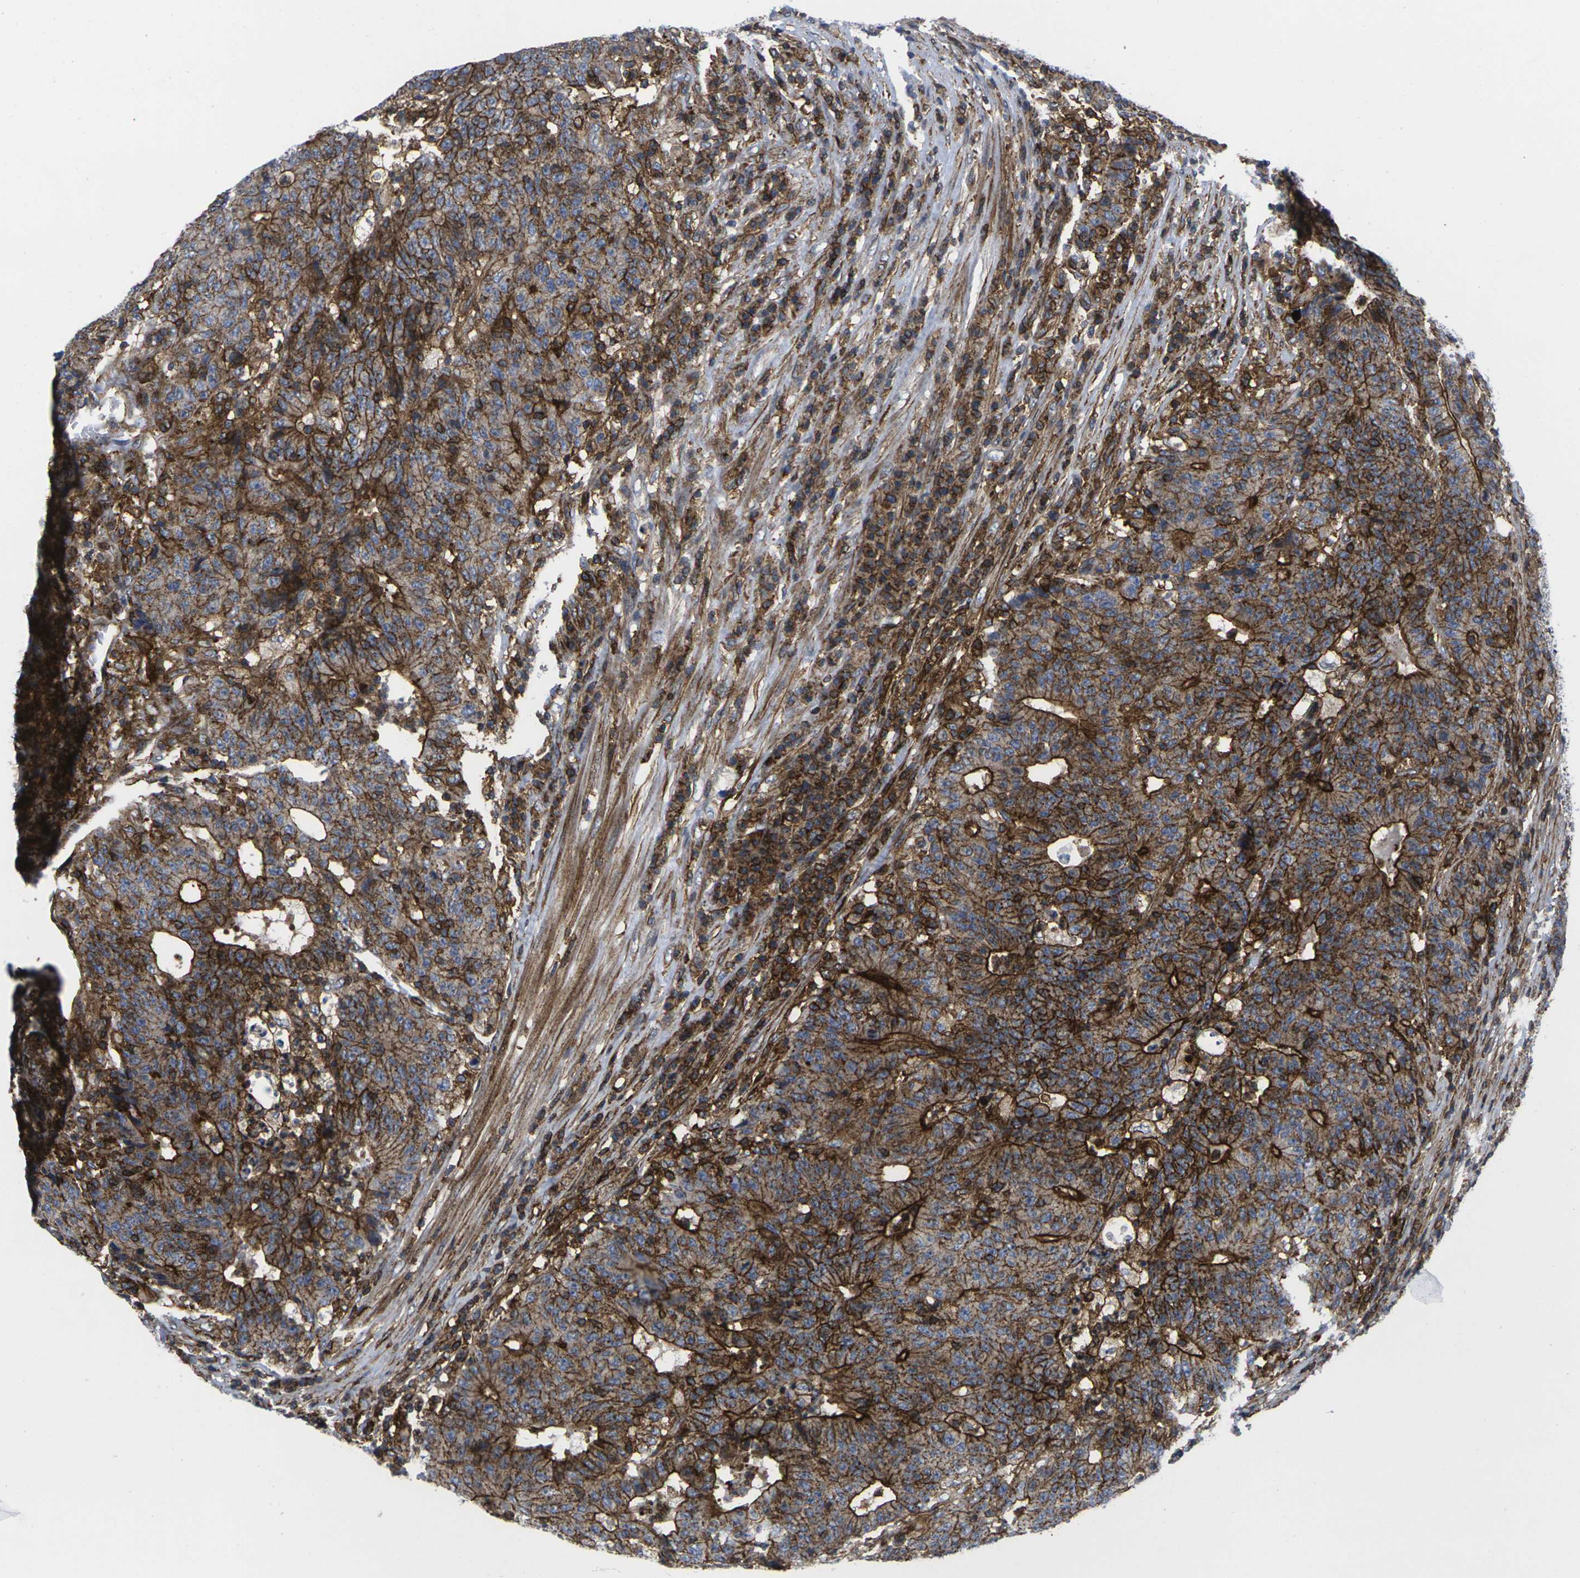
{"staining": {"intensity": "strong", "quantity": "25%-75%", "location": "cytoplasmic/membranous"}, "tissue": "colorectal cancer", "cell_type": "Tumor cells", "image_type": "cancer", "snomed": [{"axis": "morphology", "description": "Normal tissue, NOS"}, {"axis": "morphology", "description": "Adenocarcinoma, NOS"}, {"axis": "topography", "description": "Colon"}], "caption": "A brown stain shows strong cytoplasmic/membranous staining of a protein in adenocarcinoma (colorectal) tumor cells.", "gene": "IQGAP1", "patient": {"sex": "female", "age": 75}}